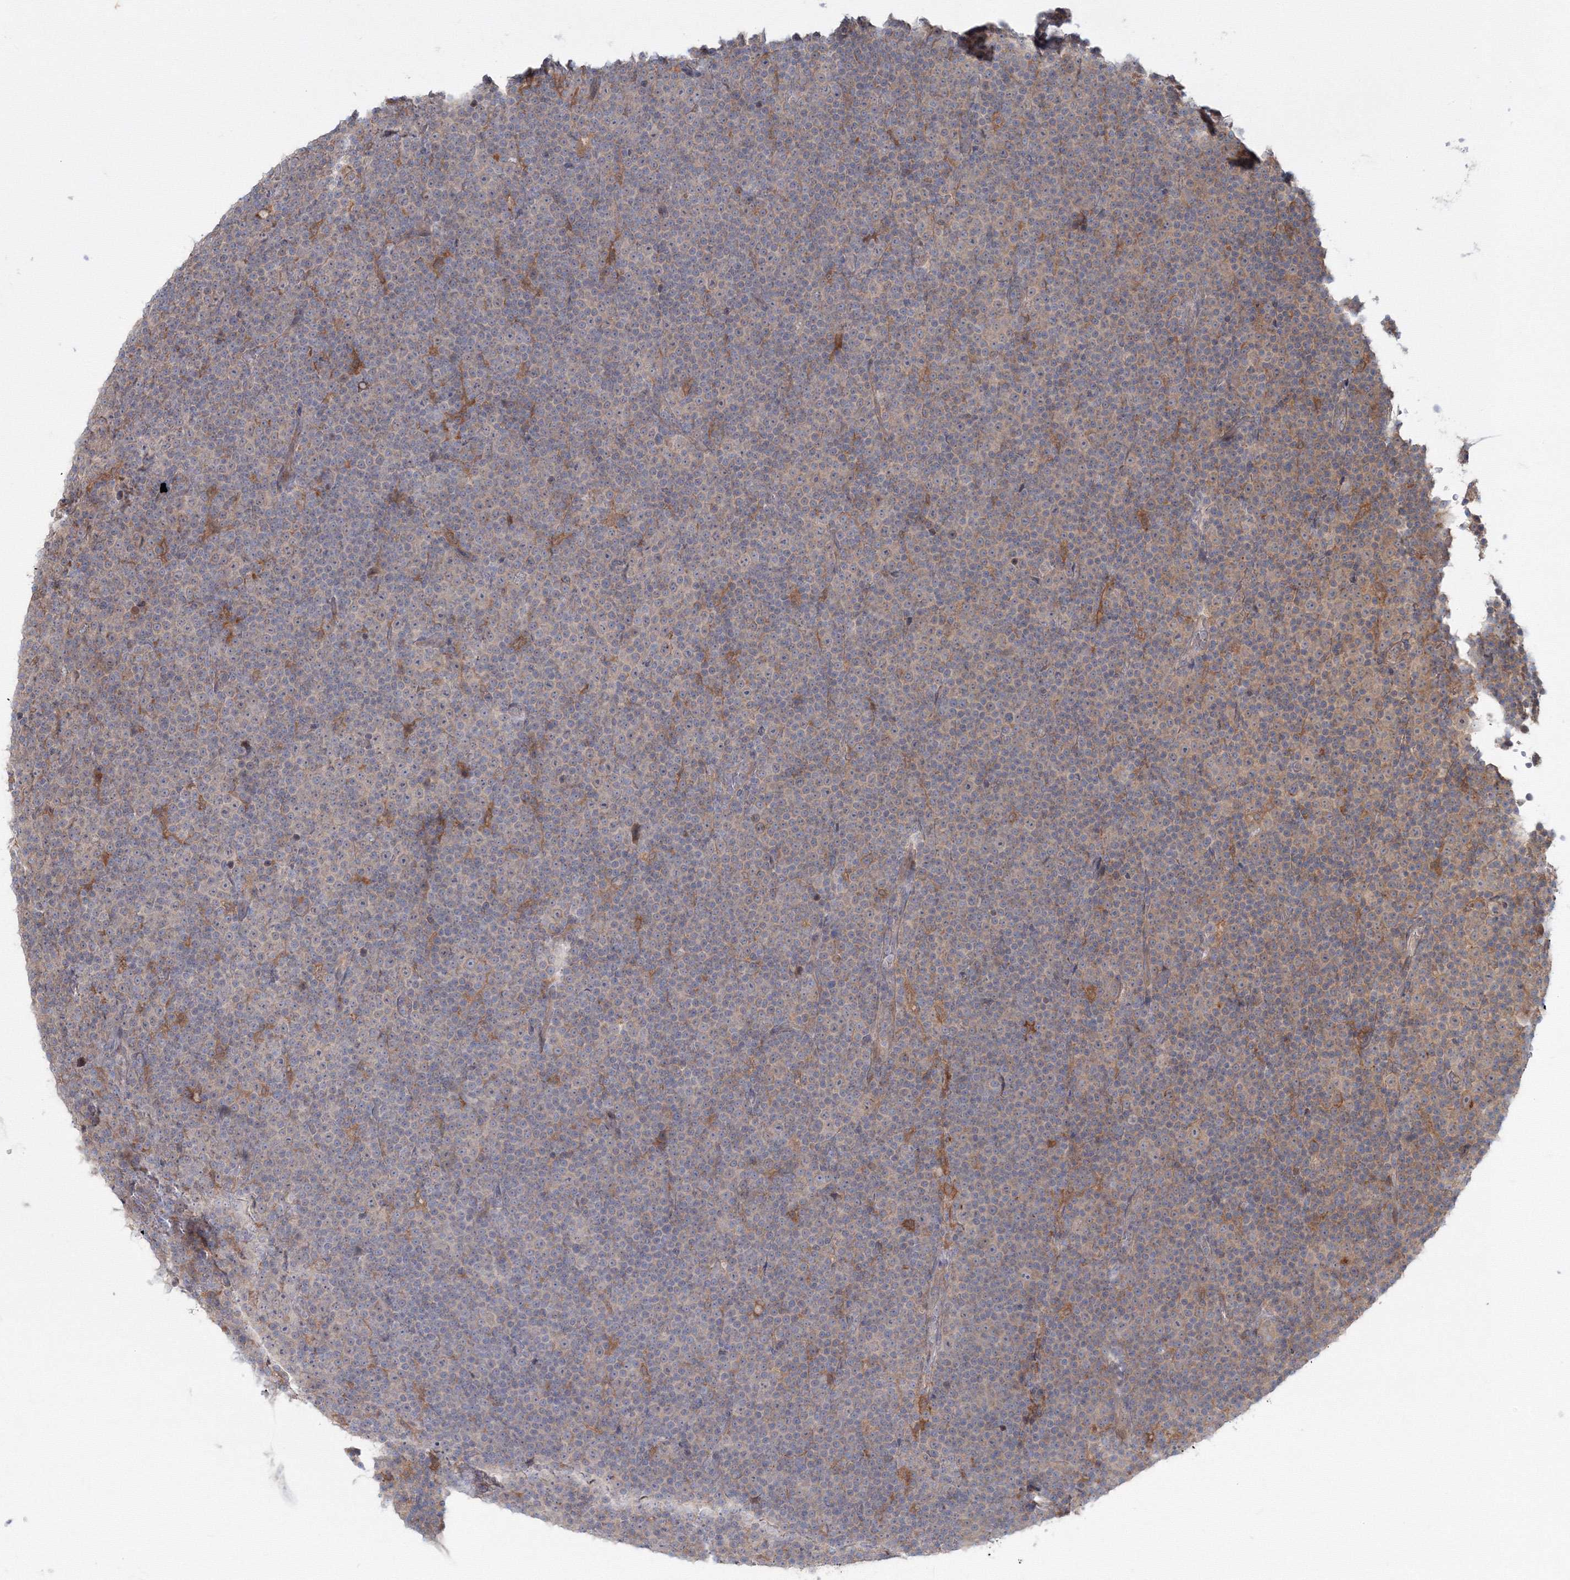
{"staining": {"intensity": "negative", "quantity": "none", "location": "none"}, "tissue": "lymphoma", "cell_type": "Tumor cells", "image_type": "cancer", "snomed": [{"axis": "morphology", "description": "Malignant lymphoma, non-Hodgkin's type, Low grade"}, {"axis": "topography", "description": "Lymph node"}], "caption": "Immunohistochemistry image of low-grade malignant lymphoma, non-Hodgkin's type stained for a protein (brown), which exhibits no expression in tumor cells.", "gene": "MKRN2", "patient": {"sex": "female", "age": 67}}